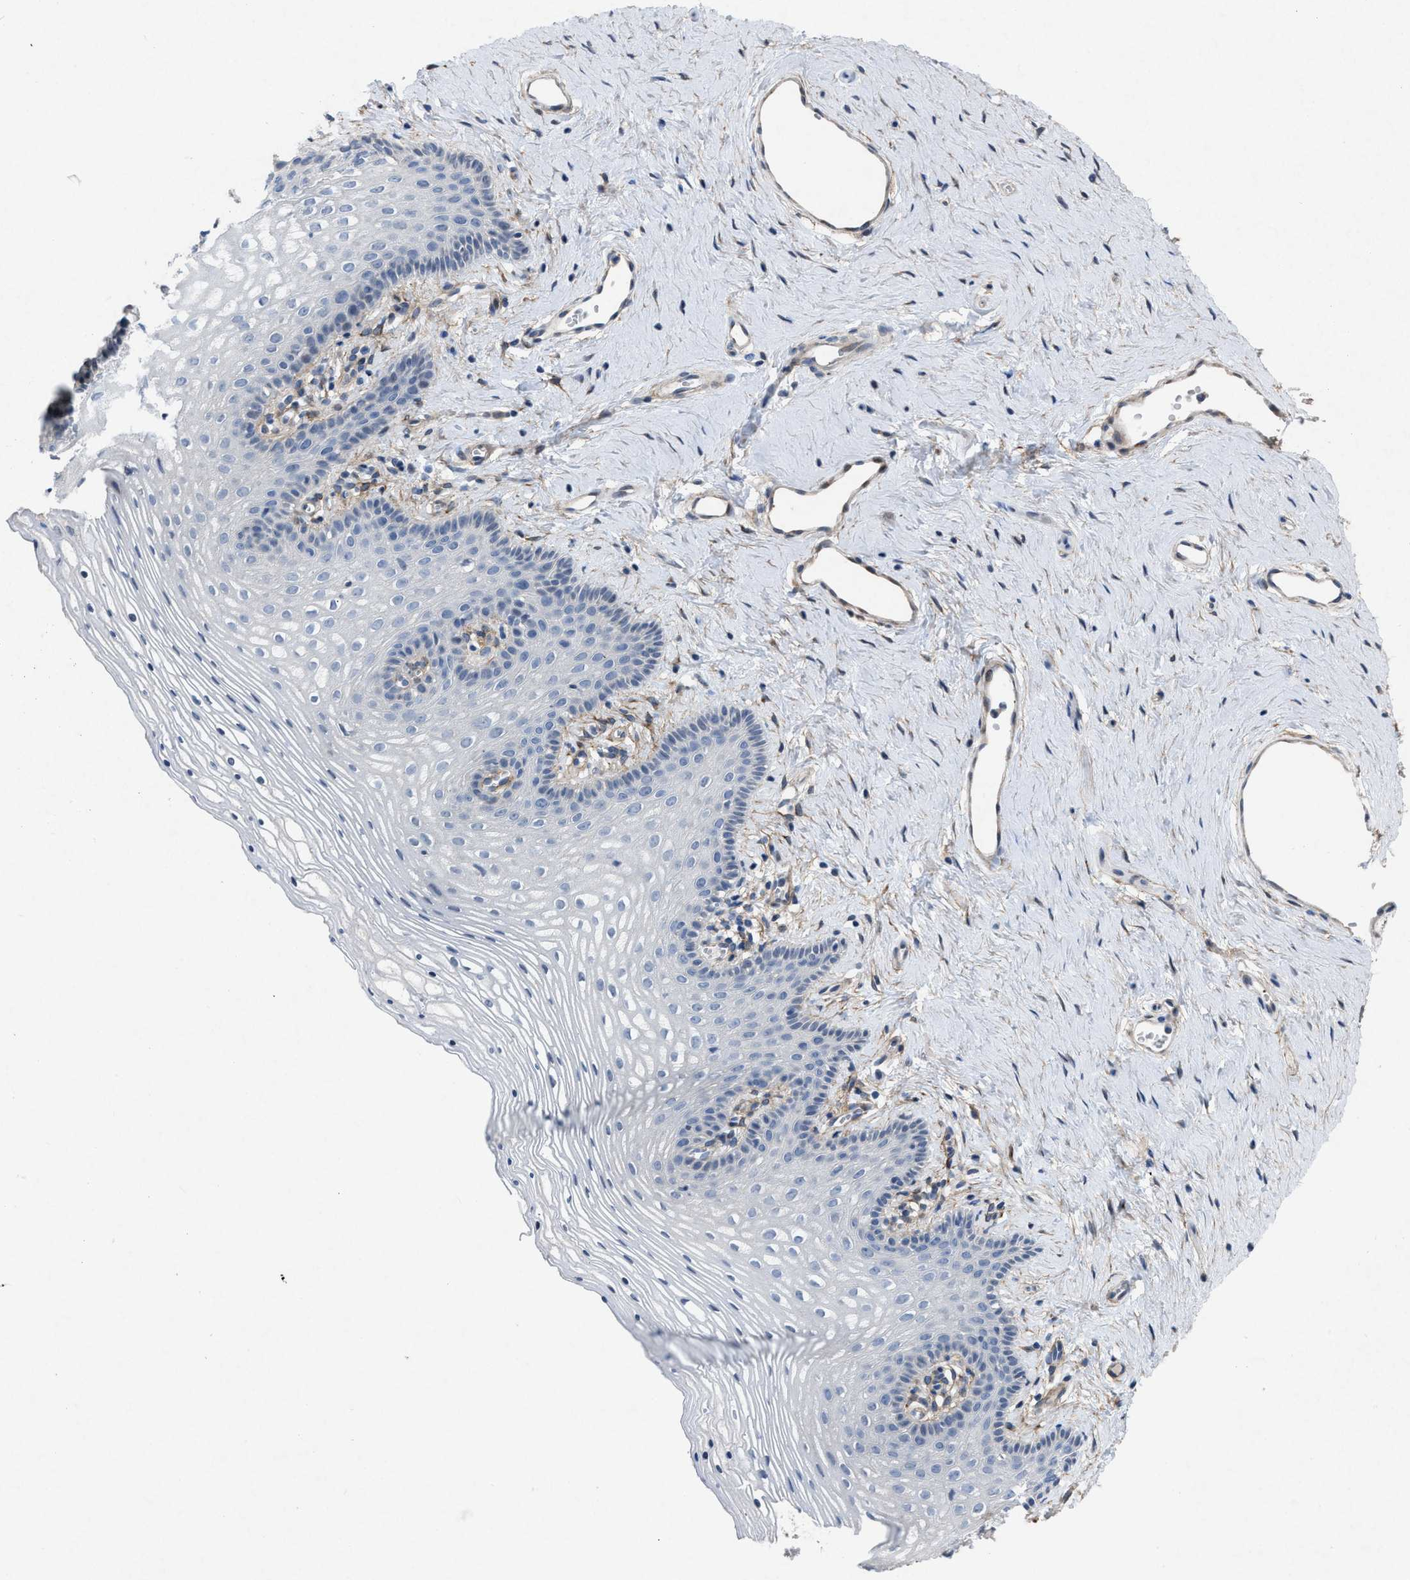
{"staining": {"intensity": "negative", "quantity": "none", "location": "none"}, "tissue": "vagina", "cell_type": "Squamous epithelial cells", "image_type": "normal", "snomed": [{"axis": "morphology", "description": "Normal tissue, NOS"}, {"axis": "topography", "description": "Vagina"}], "caption": "Immunohistochemical staining of unremarkable vagina shows no significant expression in squamous epithelial cells. The staining was performed using DAB (3,3'-diaminobenzidine) to visualize the protein expression in brown, while the nuclei were stained in blue with hematoxylin (Magnification: 20x).", "gene": "PDGFRA", "patient": {"sex": "female", "age": 32}}